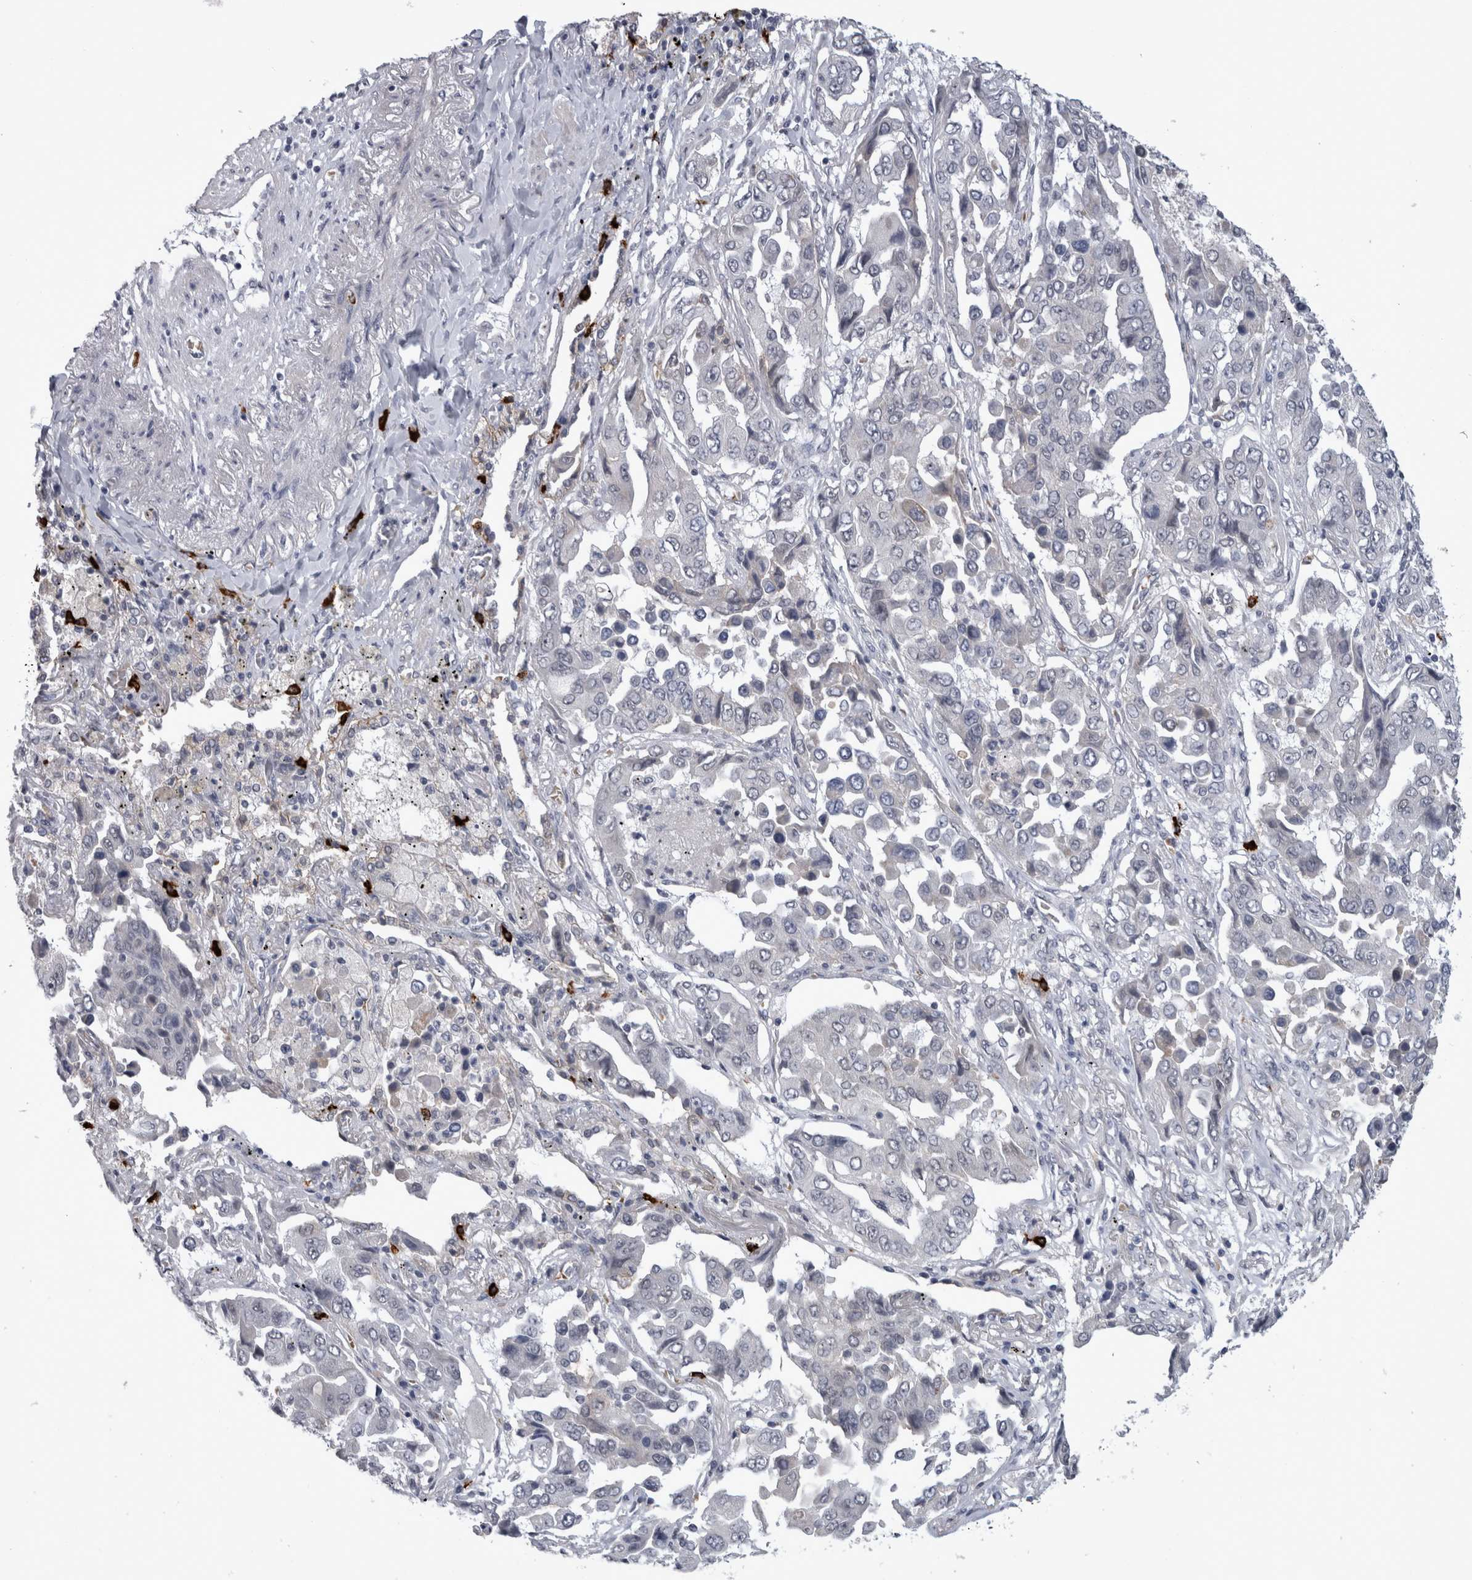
{"staining": {"intensity": "negative", "quantity": "none", "location": "none"}, "tissue": "lung cancer", "cell_type": "Tumor cells", "image_type": "cancer", "snomed": [{"axis": "morphology", "description": "Adenocarcinoma, NOS"}, {"axis": "topography", "description": "Lung"}], "caption": "DAB (3,3'-diaminobenzidine) immunohistochemical staining of human lung adenocarcinoma exhibits no significant staining in tumor cells.", "gene": "PEBP4", "patient": {"sex": "female", "age": 65}}